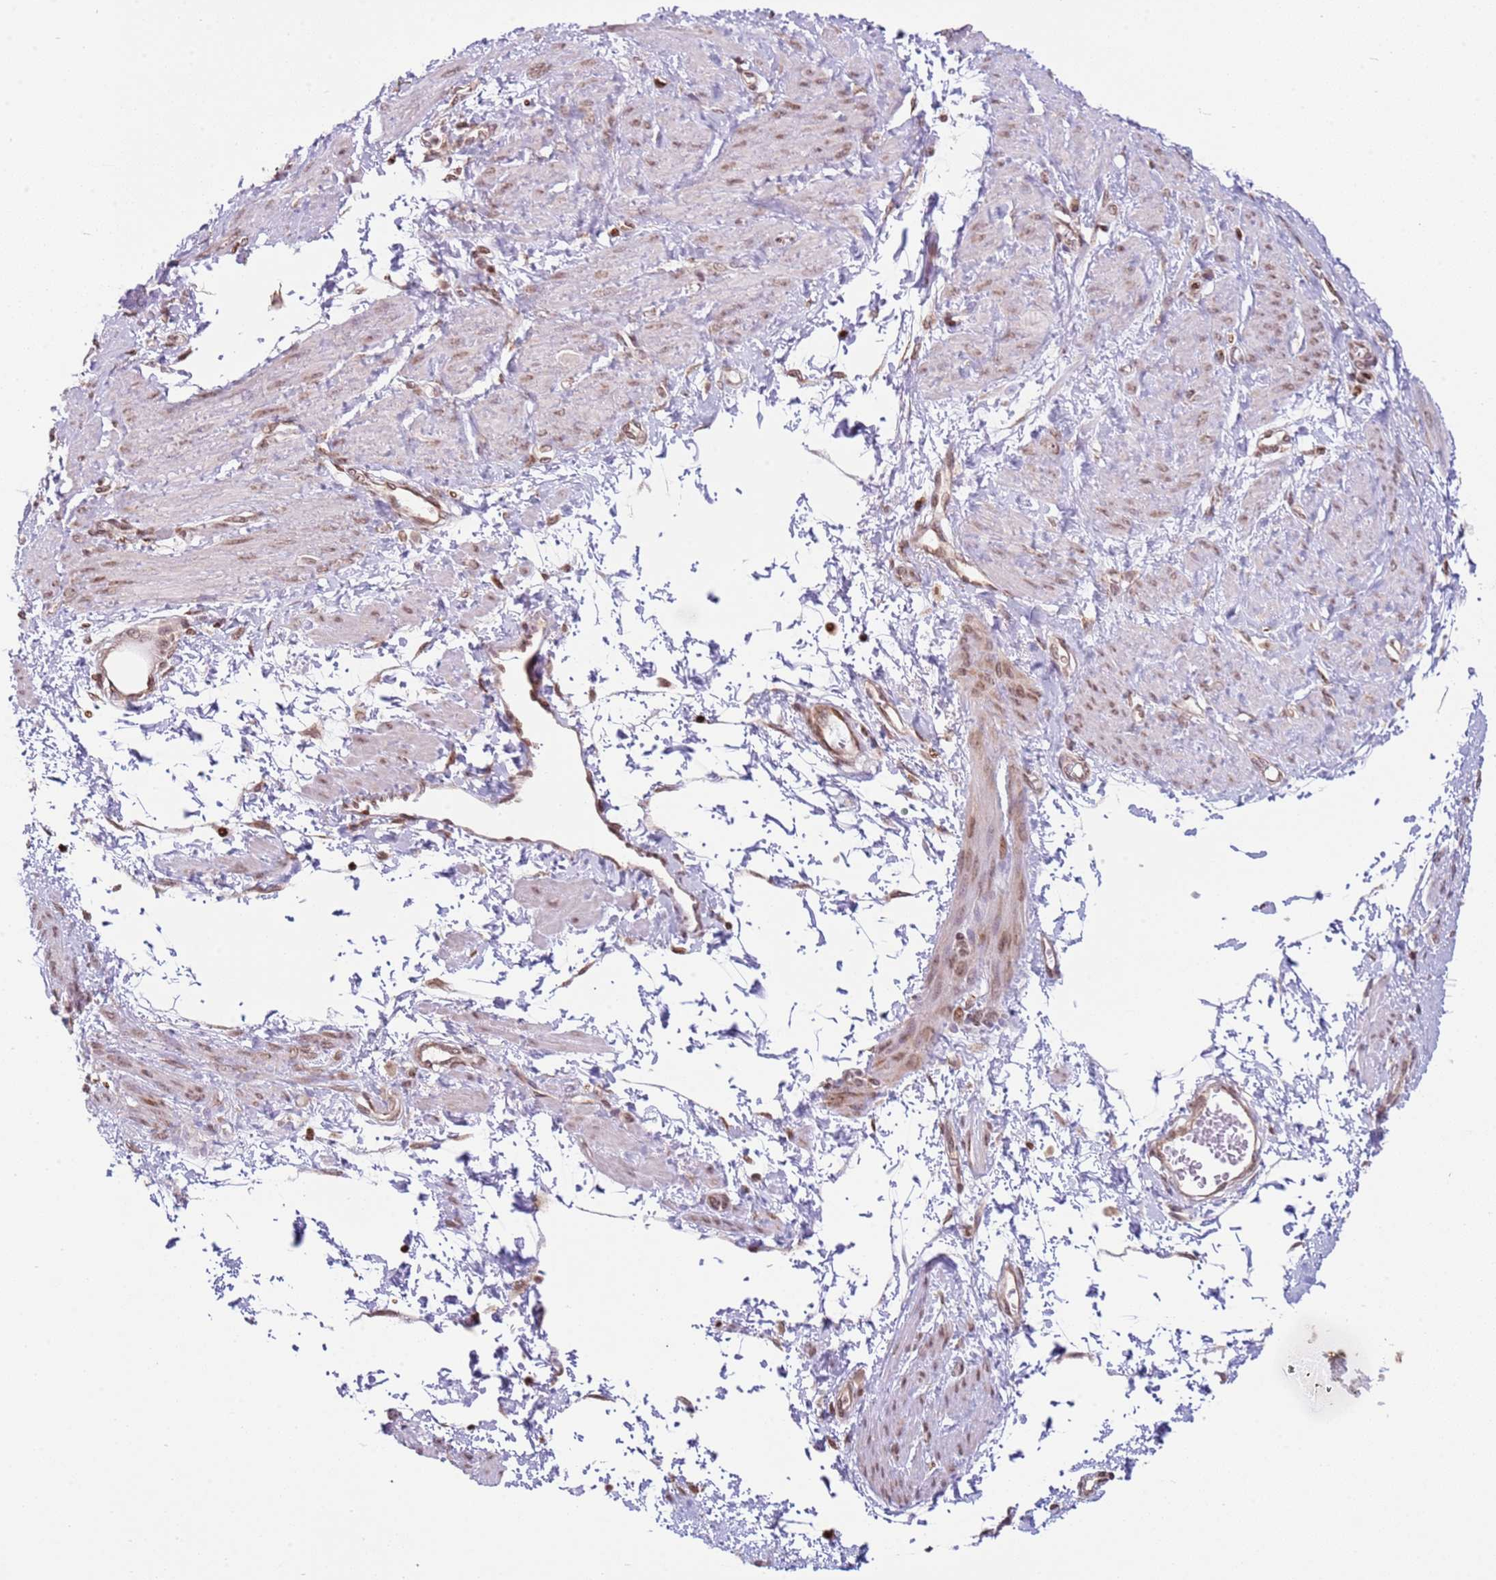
{"staining": {"intensity": "weak", "quantity": "25%-75%", "location": "cytoplasmic/membranous,nuclear"}, "tissue": "smooth muscle", "cell_type": "Smooth muscle cells", "image_type": "normal", "snomed": [{"axis": "morphology", "description": "Normal tissue, NOS"}, {"axis": "topography", "description": "Smooth muscle"}, {"axis": "topography", "description": "Uterus"}], "caption": "High-magnification brightfield microscopy of benign smooth muscle stained with DAB (brown) and counterstained with hematoxylin (blue). smooth muscle cells exhibit weak cytoplasmic/membranous,nuclear expression is identified in approximately25%-75% of cells. The protein of interest is stained brown, and the nuclei are stained in blue (DAB (3,3'-diaminobenzidine) IHC with brightfield microscopy, high magnification).", "gene": "SCAF1", "patient": {"sex": "female", "age": 39}}